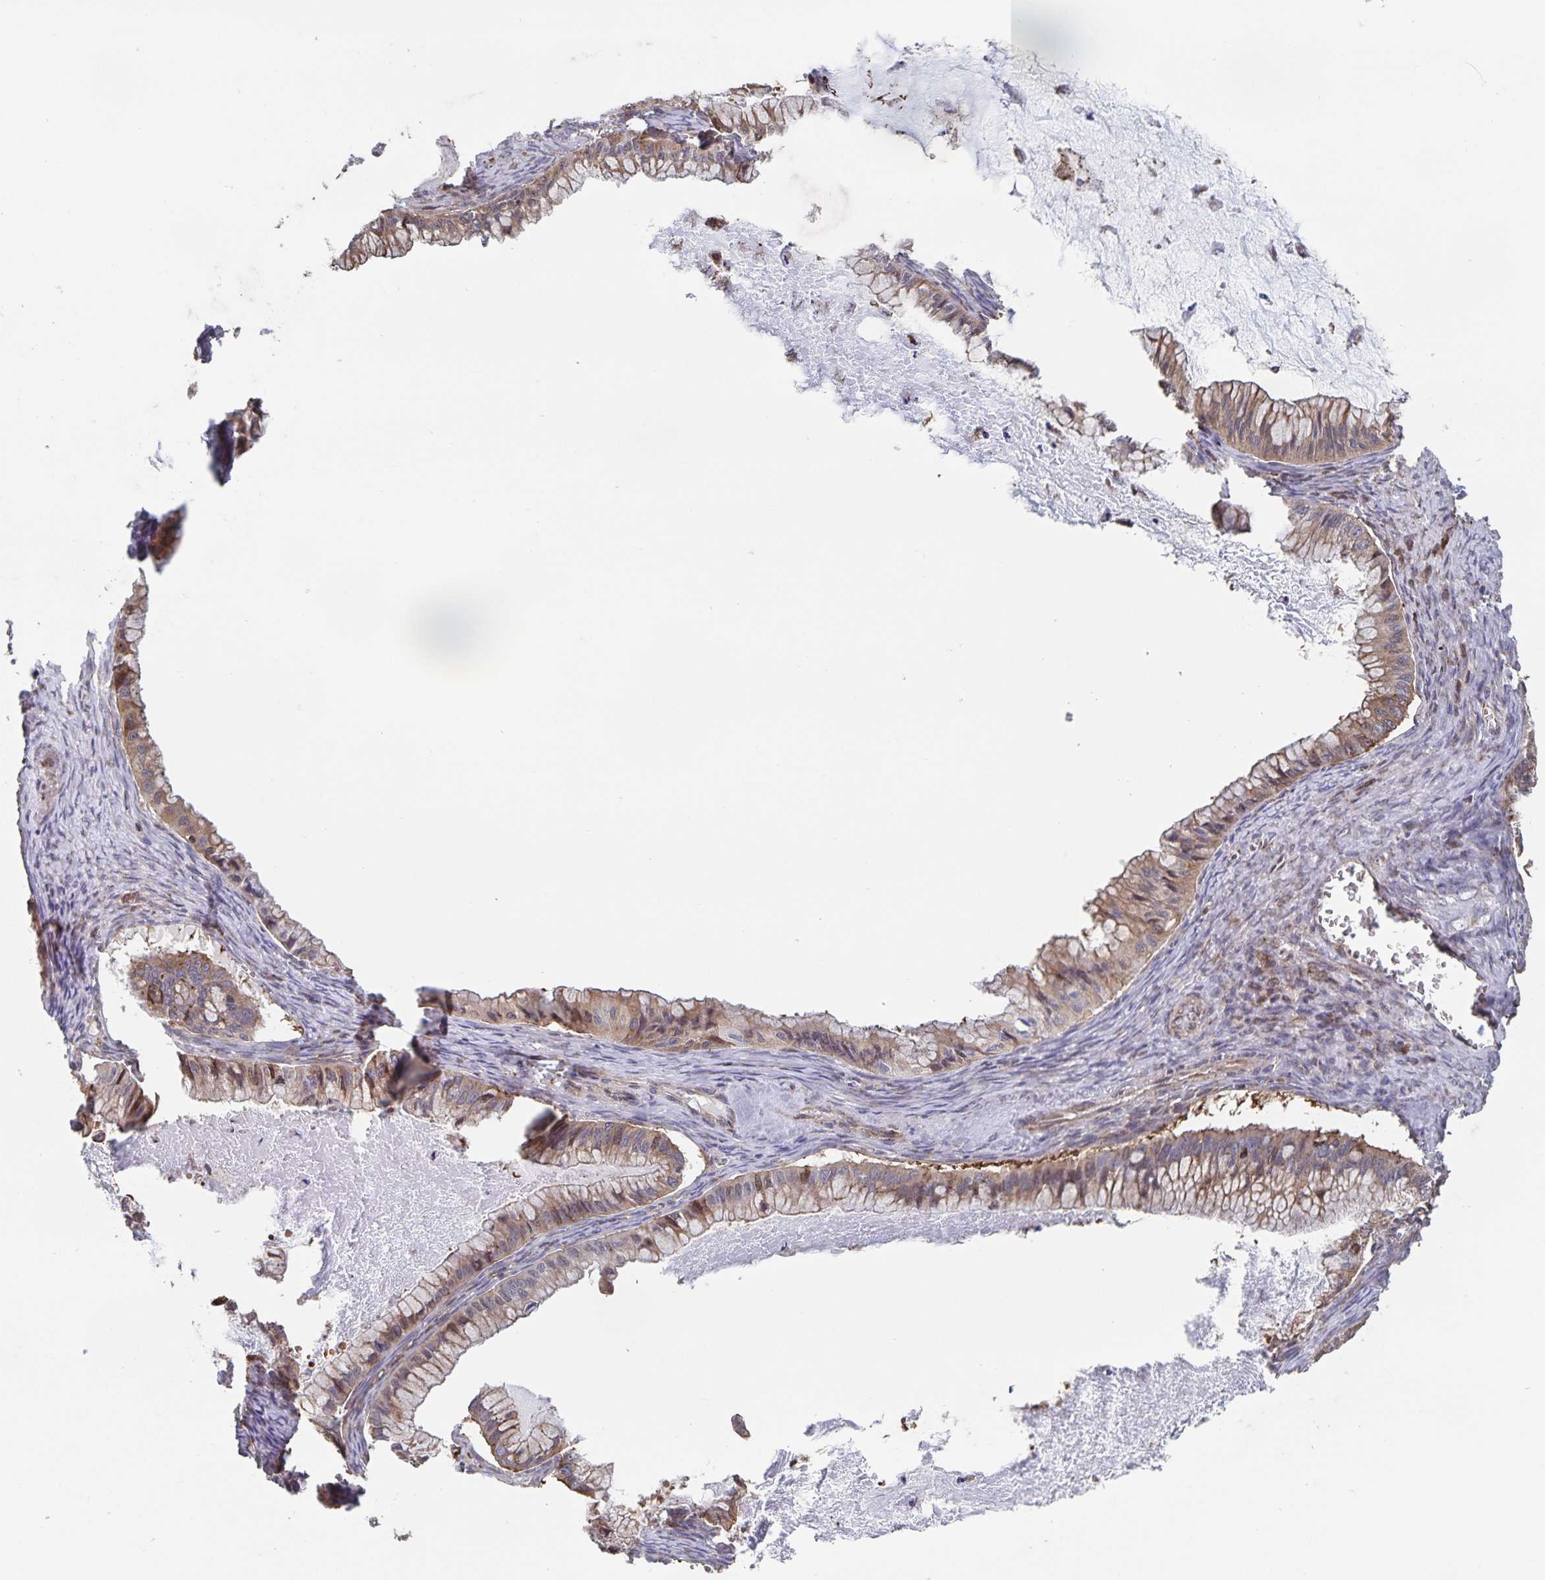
{"staining": {"intensity": "moderate", "quantity": ">75%", "location": "cytoplasmic/membranous"}, "tissue": "ovarian cancer", "cell_type": "Tumor cells", "image_type": "cancer", "snomed": [{"axis": "morphology", "description": "Cystadenocarcinoma, mucinous, NOS"}, {"axis": "topography", "description": "Ovary"}], "caption": "There is medium levels of moderate cytoplasmic/membranous staining in tumor cells of ovarian cancer, as demonstrated by immunohistochemical staining (brown color).", "gene": "ACACA", "patient": {"sex": "female", "age": 72}}